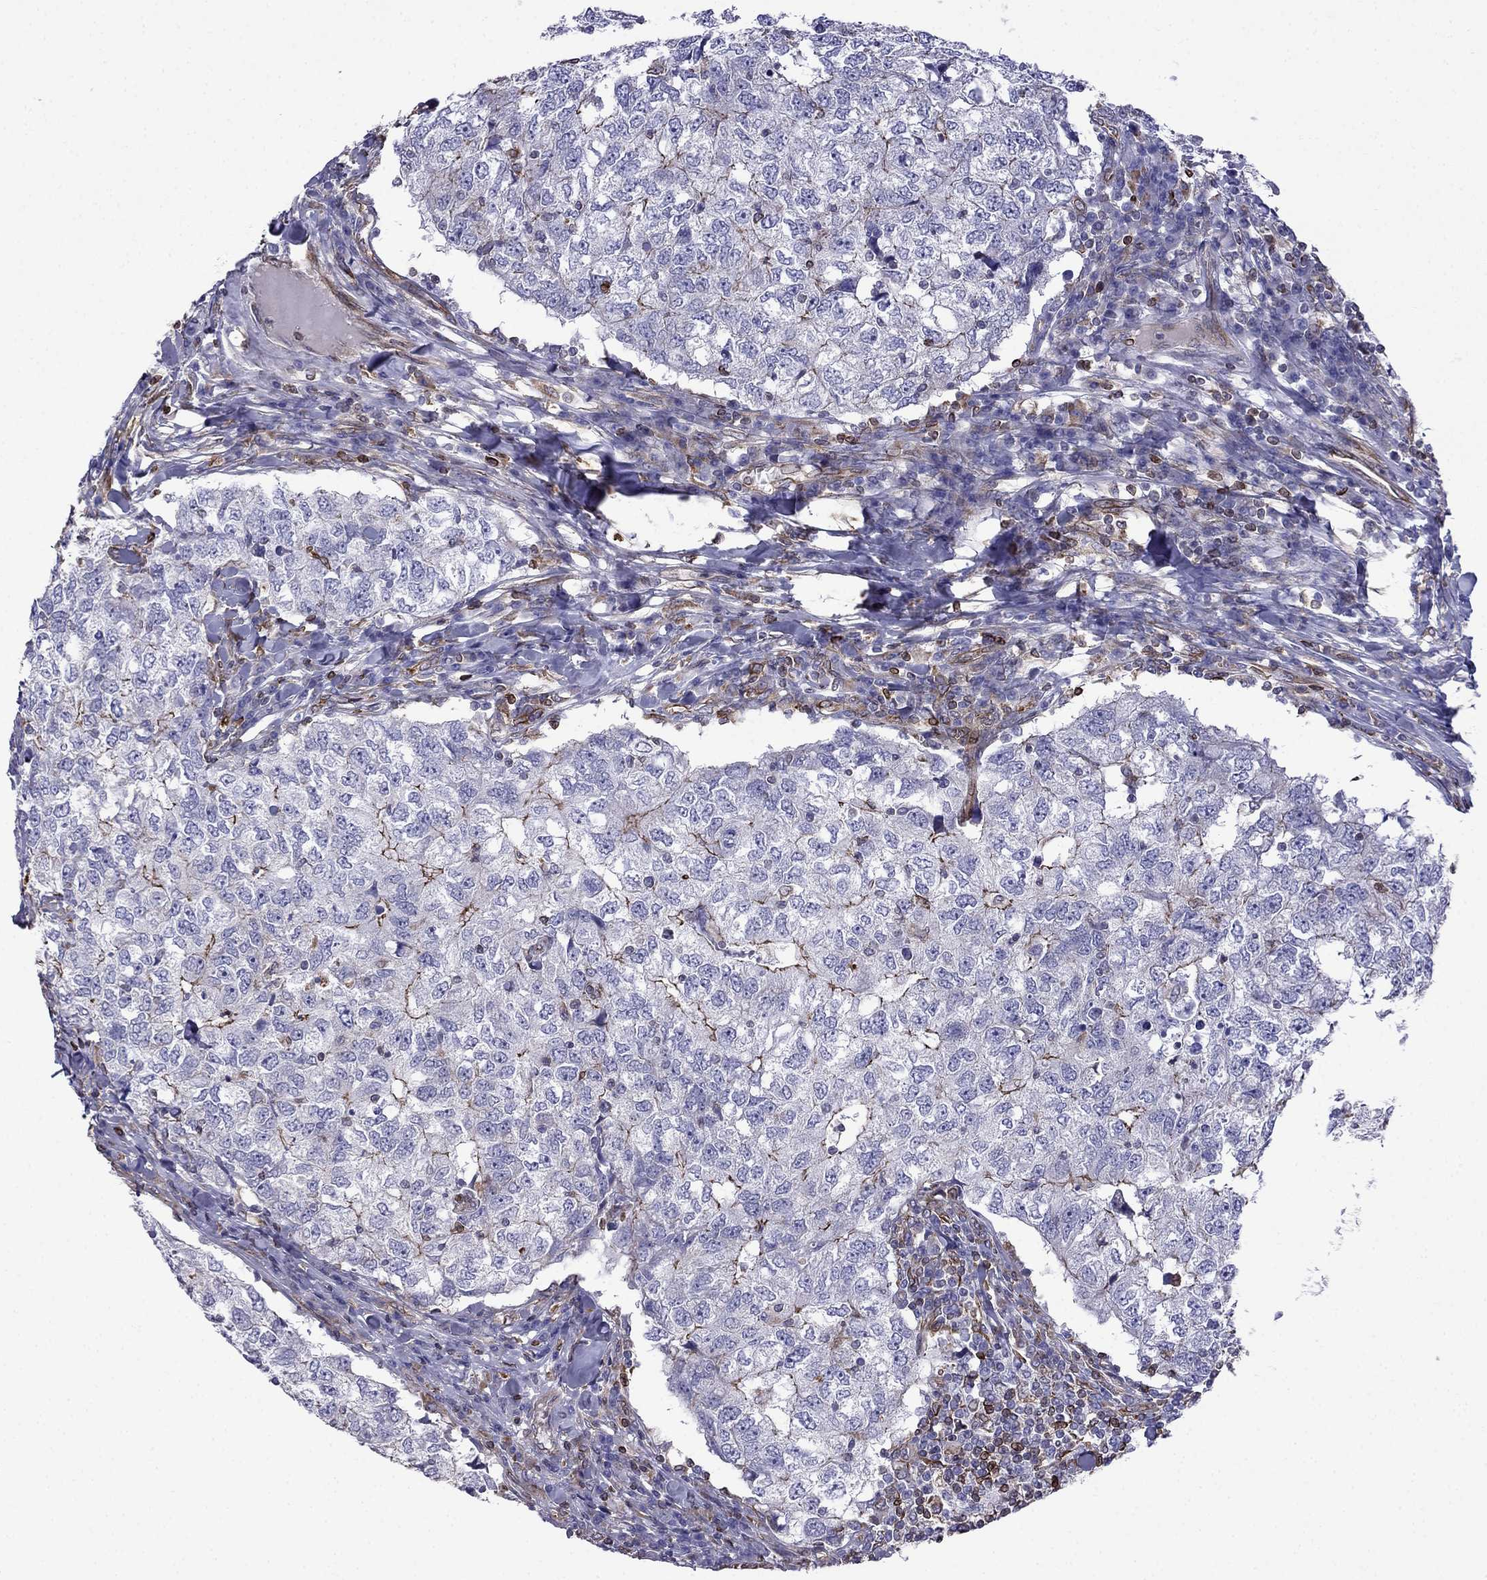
{"staining": {"intensity": "moderate", "quantity": "<25%", "location": "cytoplasmic/membranous"}, "tissue": "breast cancer", "cell_type": "Tumor cells", "image_type": "cancer", "snomed": [{"axis": "morphology", "description": "Duct carcinoma"}, {"axis": "topography", "description": "Breast"}], "caption": "Brown immunohistochemical staining in breast intraductal carcinoma shows moderate cytoplasmic/membranous staining in approximately <25% of tumor cells.", "gene": "GNAL", "patient": {"sex": "female", "age": 30}}